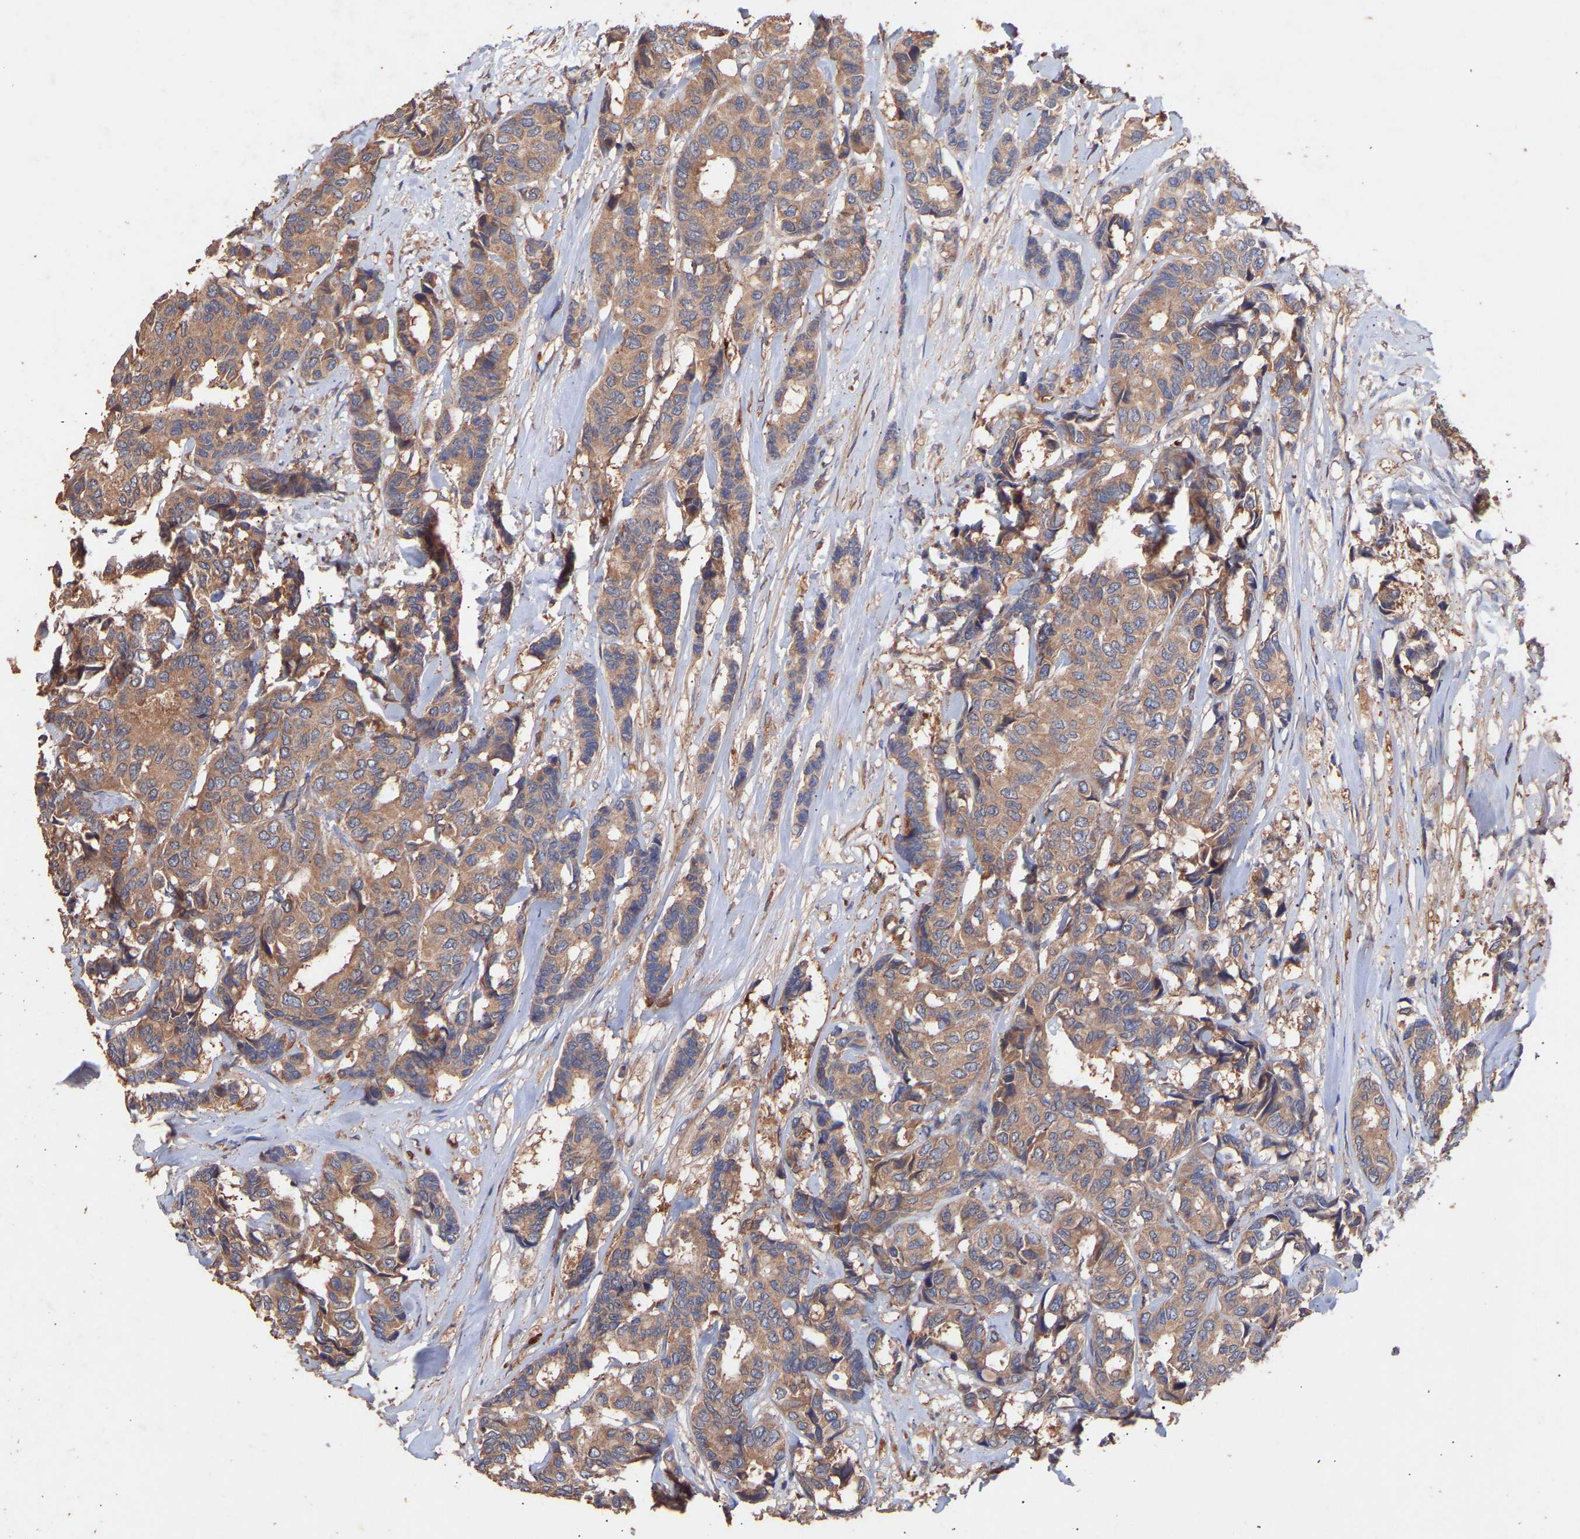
{"staining": {"intensity": "moderate", "quantity": ">75%", "location": "cytoplasmic/membranous"}, "tissue": "breast cancer", "cell_type": "Tumor cells", "image_type": "cancer", "snomed": [{"axis": "morphology", "description": "Duct carcinoma"}, {"axis": "topography", "description": "Breast"}], "caption": "Human breast cancer (intraductal carcinoma) stained with a protein marker displays moderate staining in tumor cells.", "gene": "TMEM268", "patient": {"sex": "female", "age": 87}}